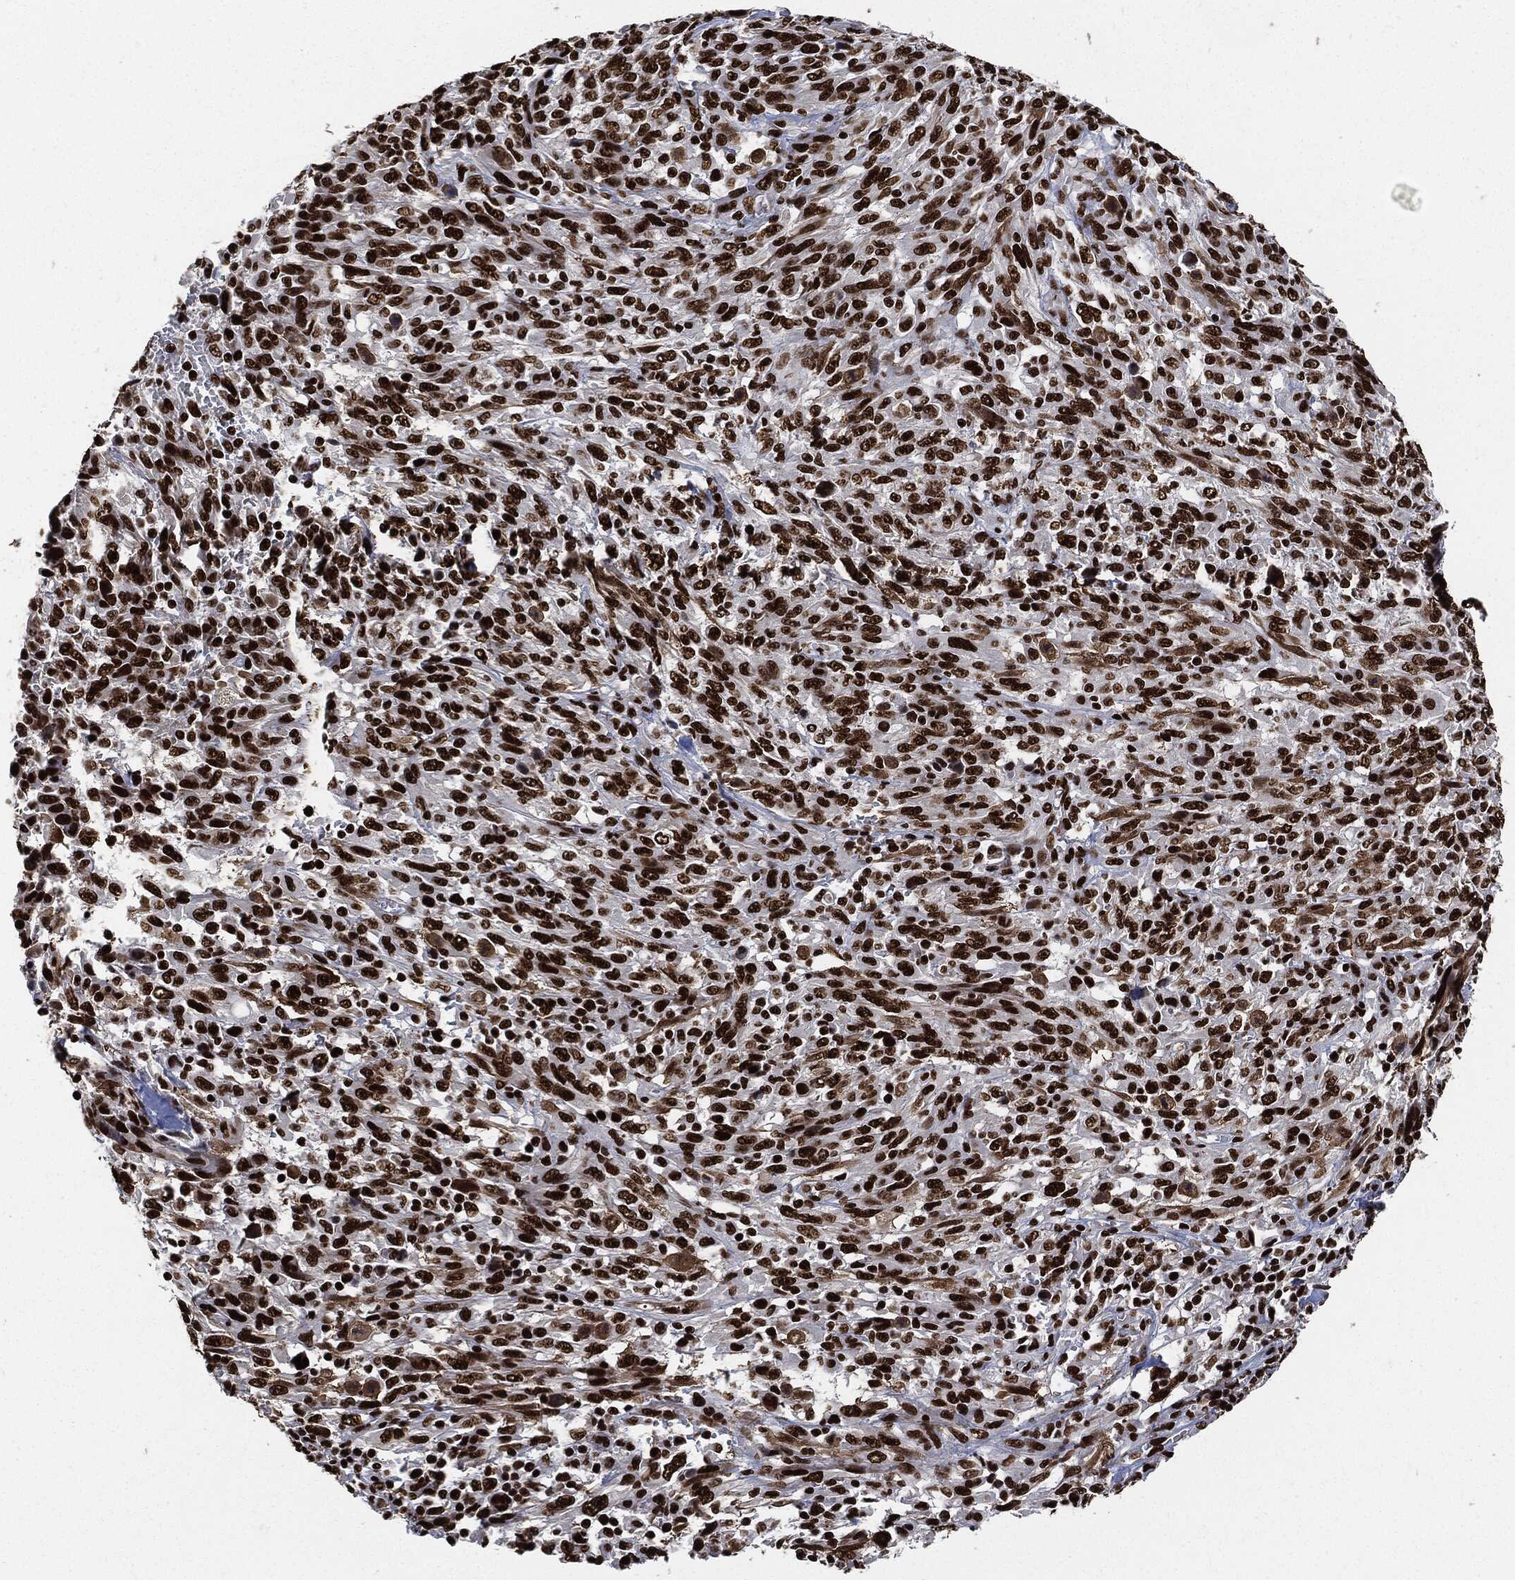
{"staining": {"intensity": "strong", "quantity": ">75%", "location": "nuclear"}, "tissue": "melanoma", "cell_type": "Tumor cells", "image_type": "cancer", "snomed": [{"axis": "morphology", "description": "Malignant melanoma, NOS"}, {"axis": "topography", "description": "Skin"}], "caption": "Malignant melanoma tissue demonstrates strong nuclear staining in approximately >75% of tumor cells, visualized by immunohistochemistry.", "gene": "RECQL", "patient": {"sex": "female", "age": 91}}